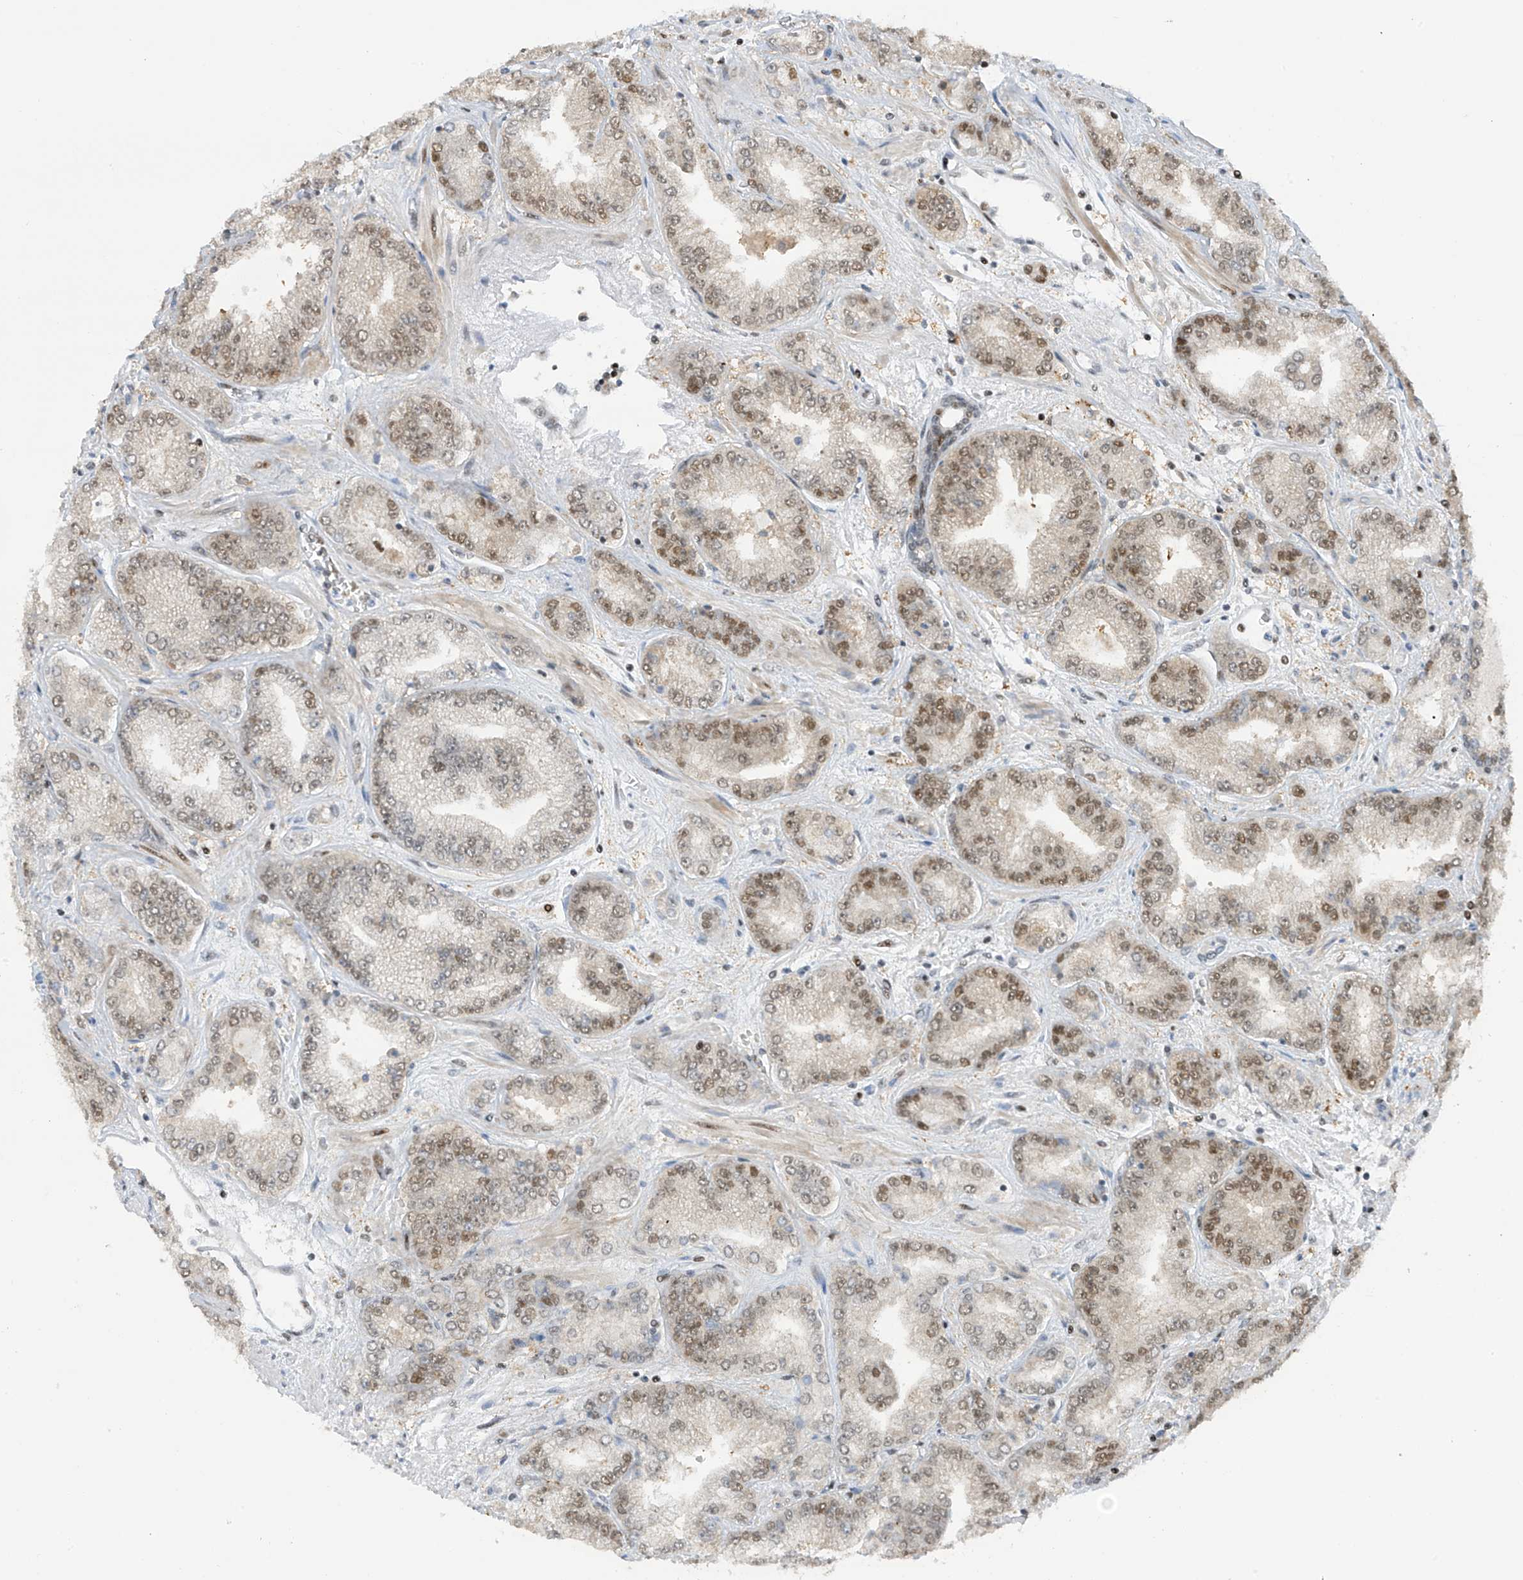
{"staining": {"intensity": "weak", "quantity": "25%-75%", "location": "nuclear"}, "tissue": "prostate cancer", "cell_type": "Tumor cells", "image_type": "cancer", "snomed": [{"axis": "morphology", "description": "Adenocarcinoma, High grade"}, {"axis": "topography", "description": "Prostate"}], "caption": "Immunohistochemical staining of human prostate adenocarcinoma (high-grade) demonstrates low levels of weak nuclear positivity in about 25%-75% of tumor cells.", "gene": "ZCWPW2", "patient": {"sex": "male", "age": 71}}